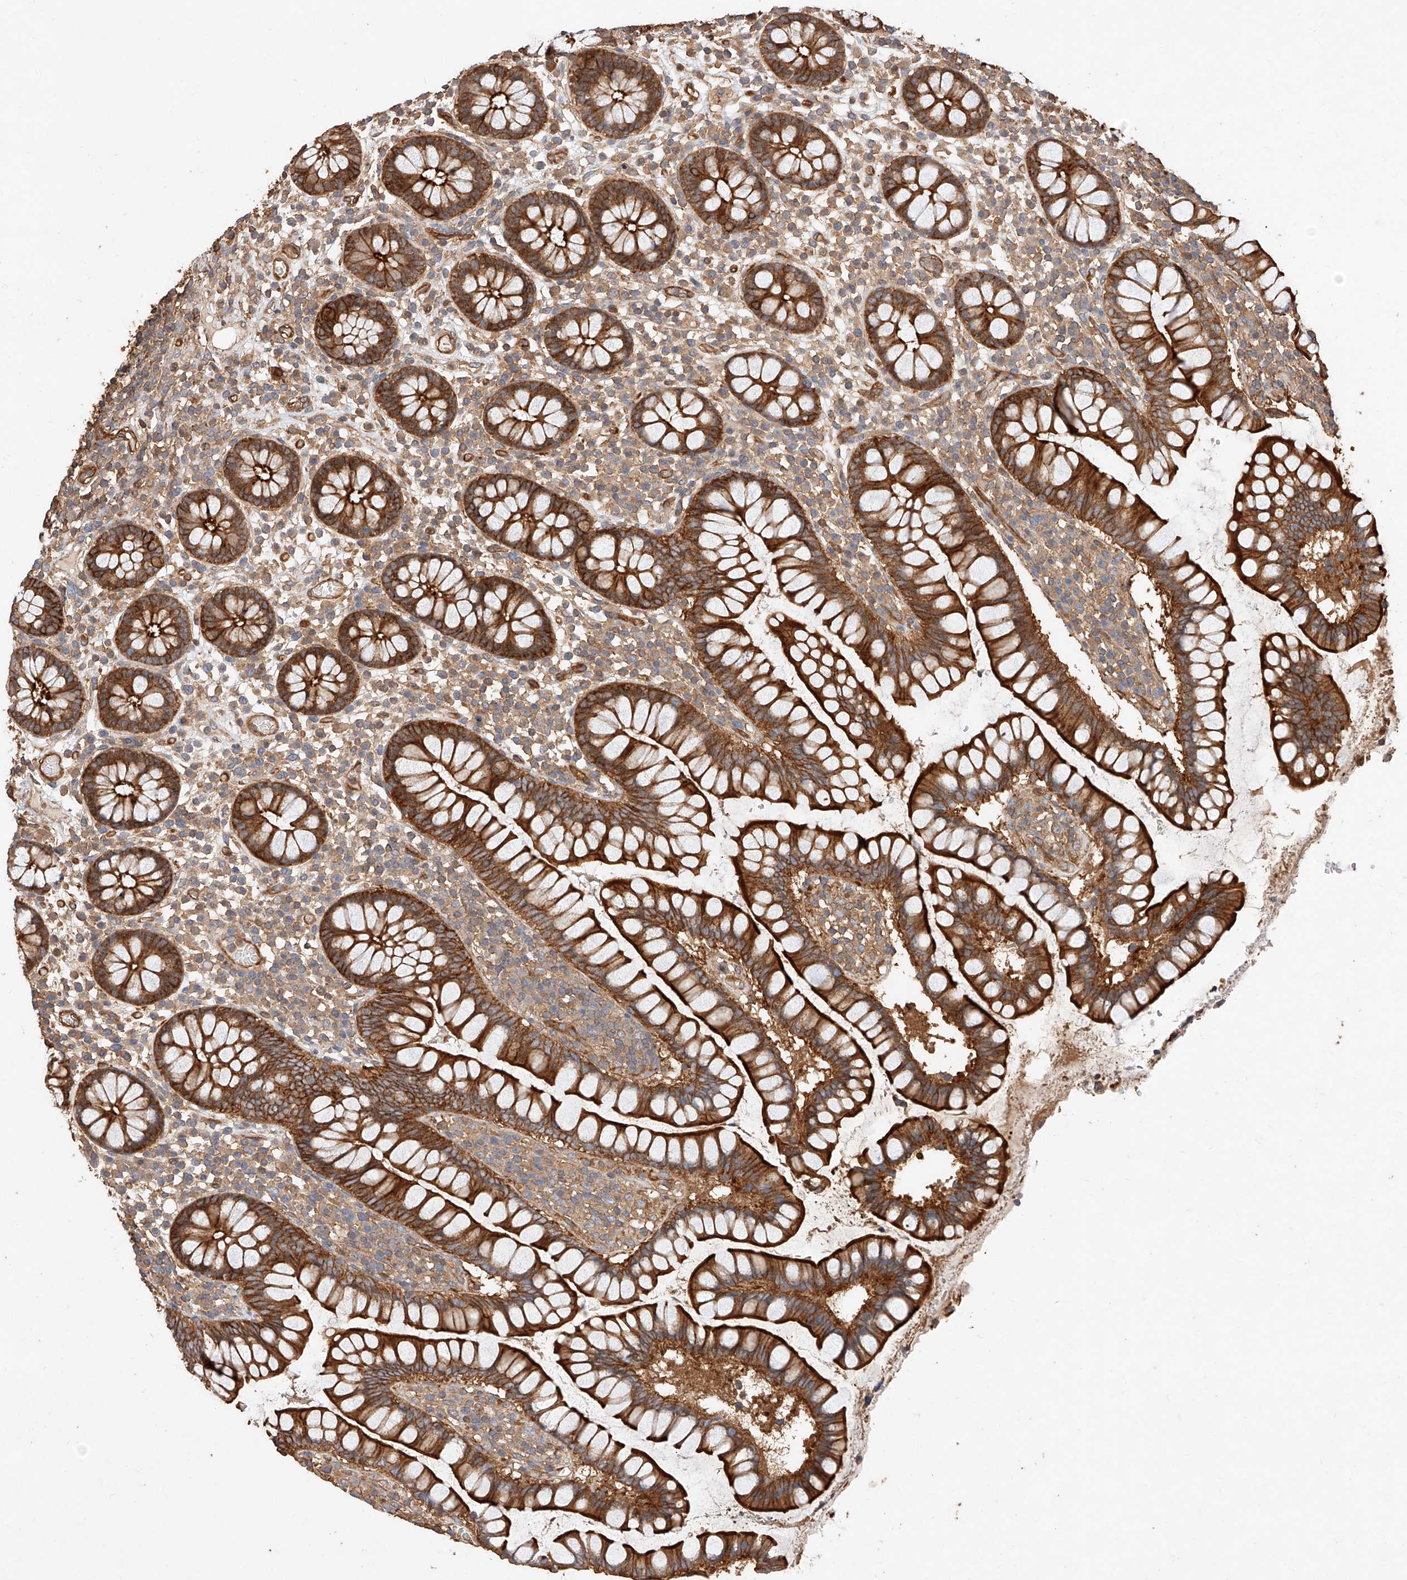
{"staining": {"intensity": "moderate", "quantity": ">75%", "location": "cytoplasmic/membranous"}, "tissue": "colon", "cell_type": "Endothelial cells", "image_type": "normal", "snomed": [{"axis": "morphology", "description": "Normal tissue, NOS"}, {"axis": "topography", "description": "Colon"}], "caption": "Protein staining demonstrates moderate cytoplasmic/membranous staining in about >75% of endothelial cells in benign colon. The staining was performed using DAB to visualize the protein expression in brown, while the nuclei were stained in blue with hematoxylin (Magnification: 20x).", "gene": "GHDC", "patient": {"sex": "female", "age": 79}}